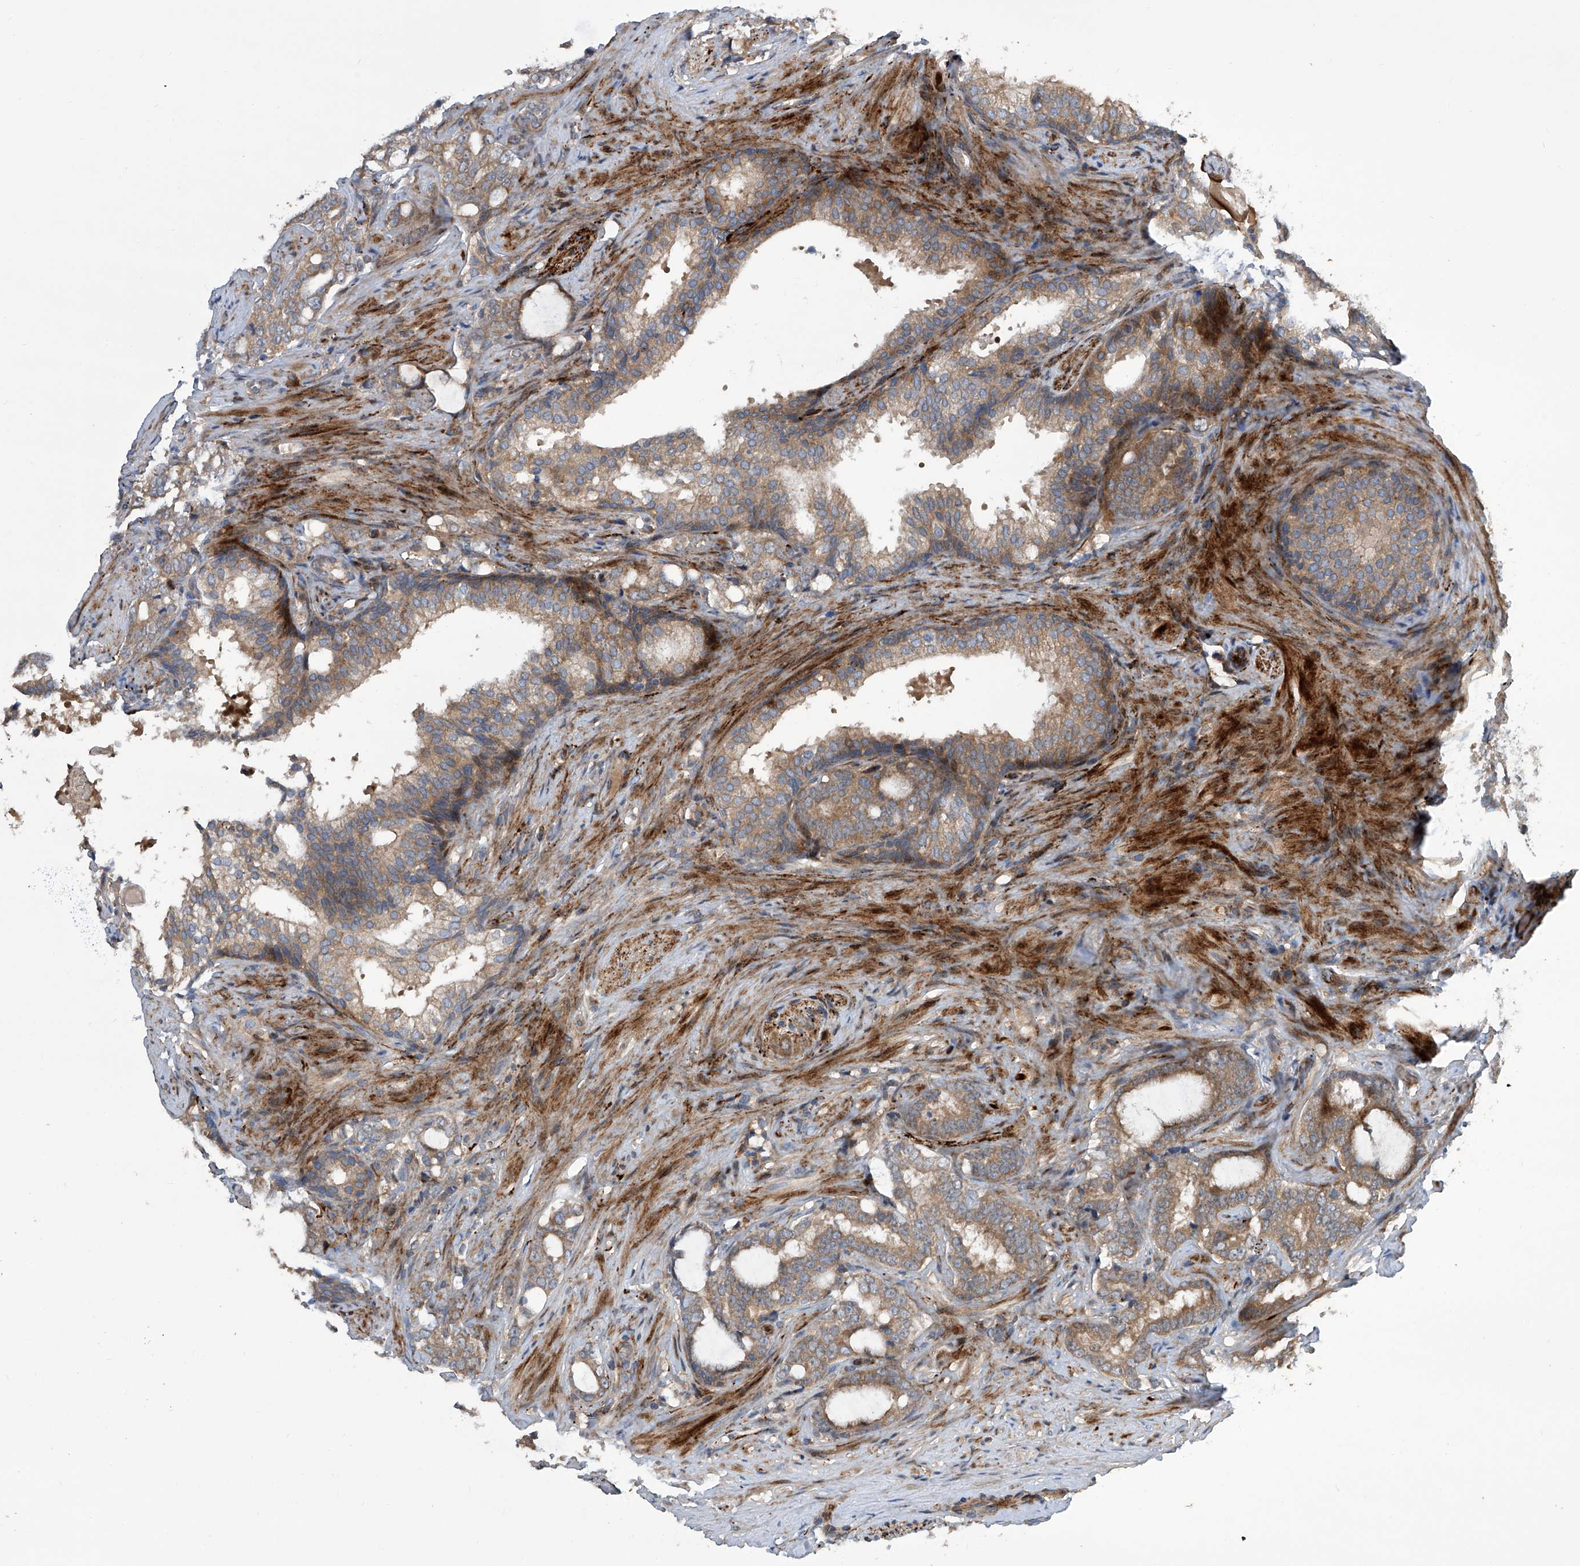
{"staining": {"intensity": "moderate", "quantity": ">75%", "location": "cytoplasmic/membranous"}, "tissue": "prostate cancer", "cell_type": "Tumor cells", "image_type": "cancer", "snomed": [{"axis": "morphology", "description": "Adenocarcinoma, High grade"}, {"axis": "topography", "description": "Prostate"}], "caption": "Protein staining of prostate cancer (high-grade adenocarcinoma) tissue reveals moderate cytoplasmic/membranous staining in approximately >75% of tumor cells.", "gene": "USF3", "patient": {"sex": "male", "age": 64}}